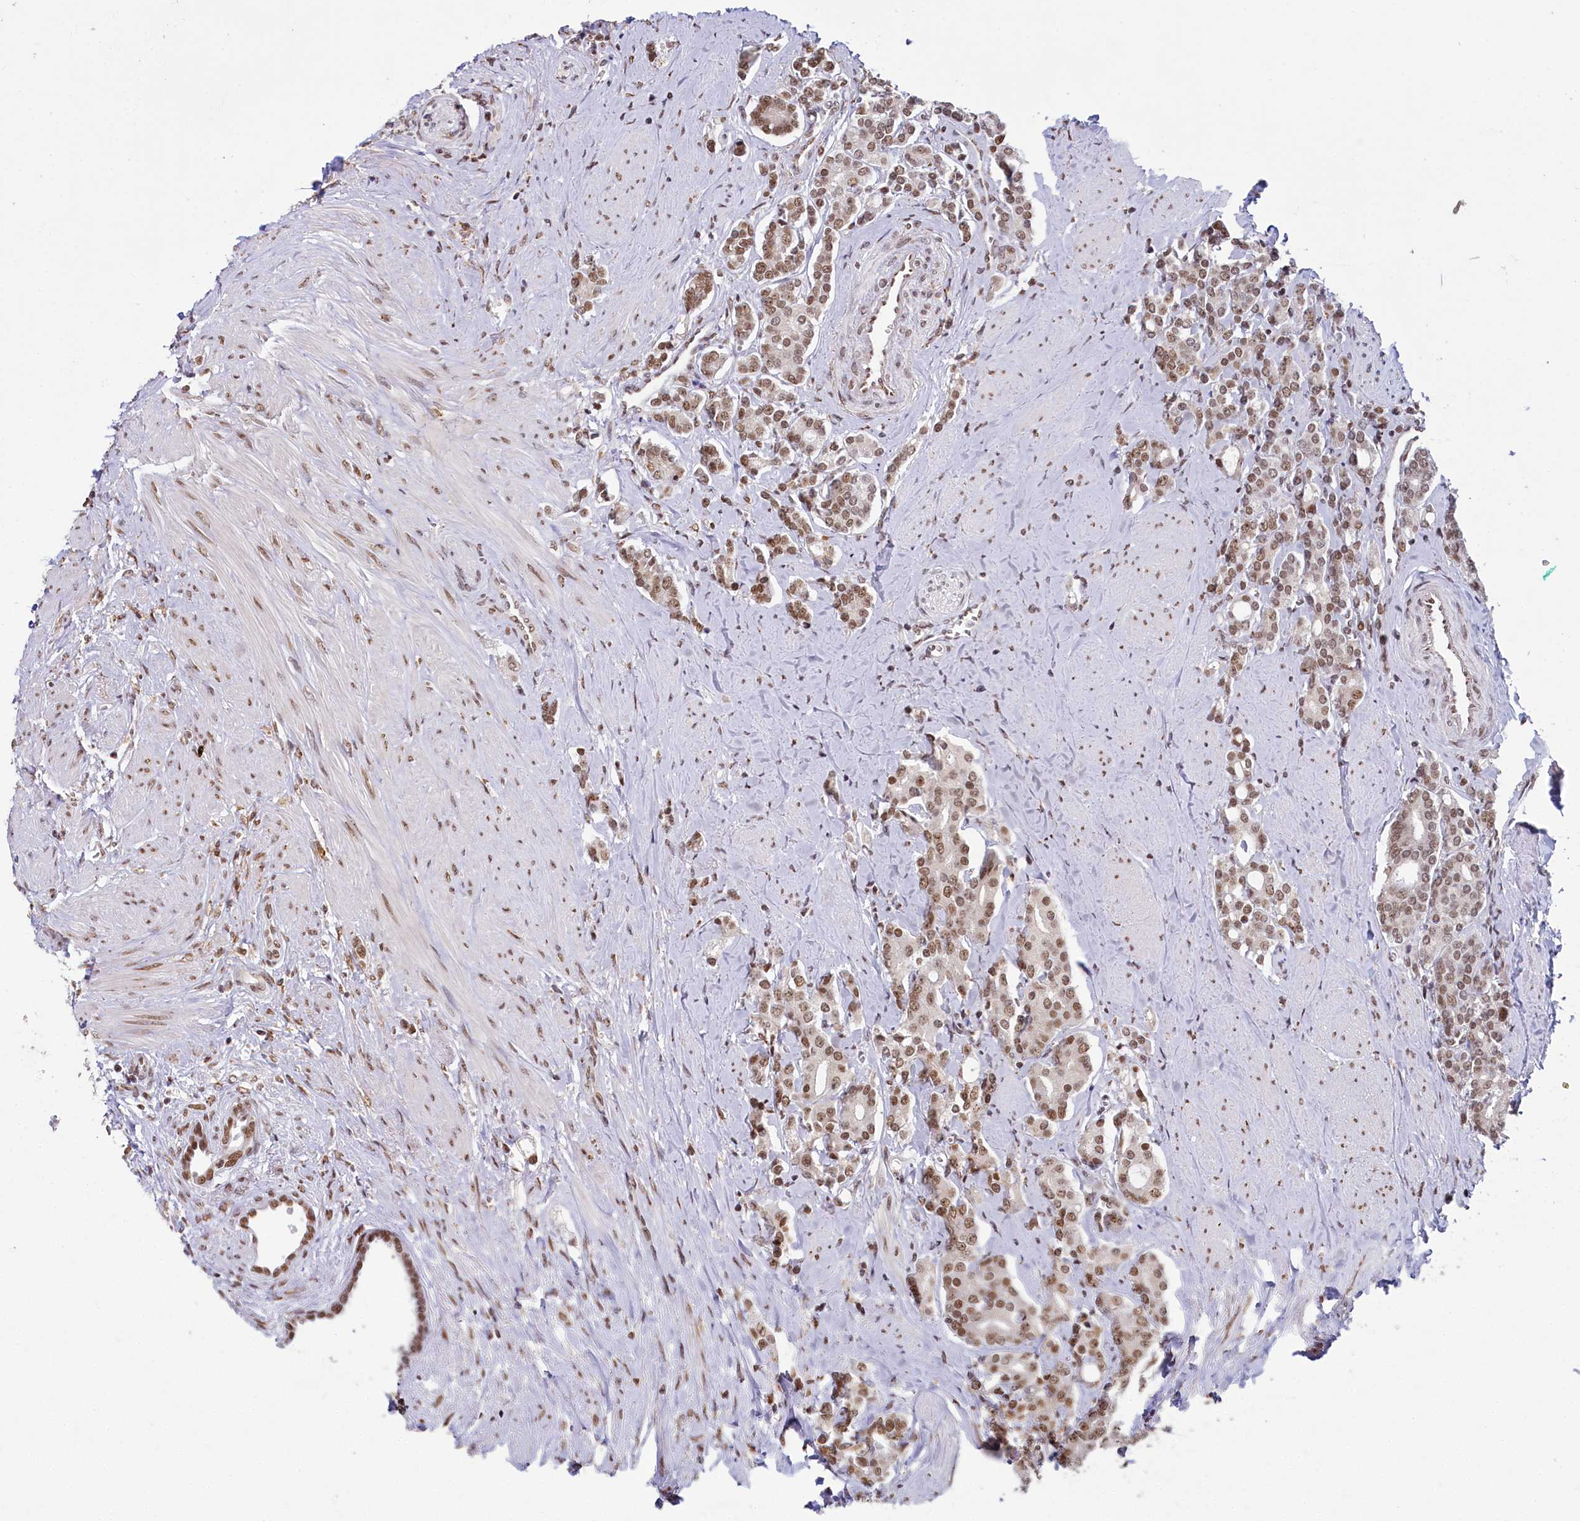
{"staining": {"intensity": "moderate", "quantity": ">75%", "location": "nuclear"}, "tissue": "prostate cancer", "cell_type": "Tumor cells", "image_type": "cancer", "snomed": [{"axis": "morphology", "description": "Adenocarcinoma, High grade"}, {"axis": "topography", "description": "Prostate"}], "caption": "An immunohistochemistry histopathology image of tumor tissue is shown. Protein staining in brown highlights moderate nuclear positivity in prostate cancer within tumor cells.", "gene": "PPHLN1", "patient": {"sex": "male", "age": 62}}